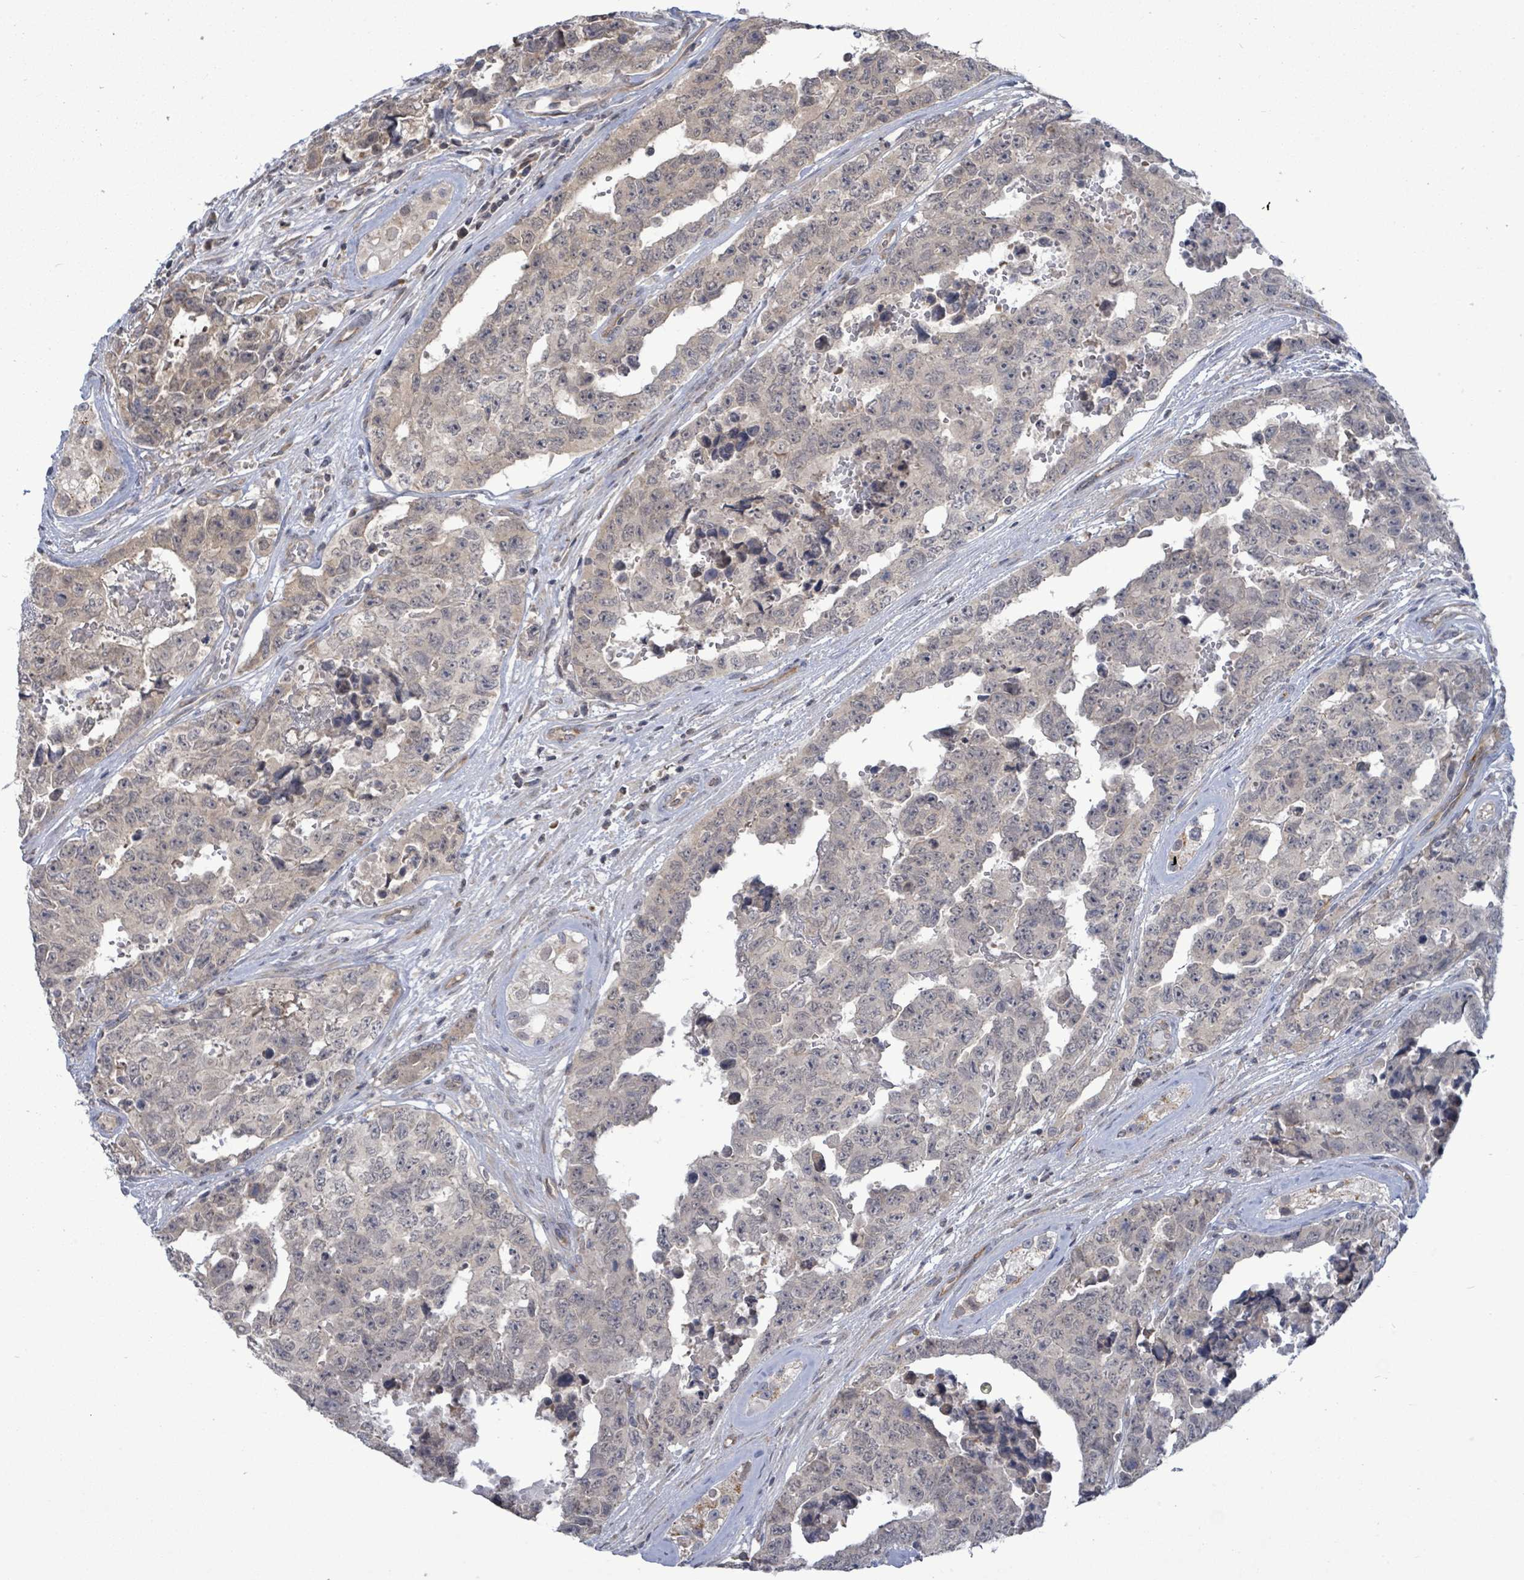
{"staining": {"intensity": "negative", "quantity": "none", "location": "none"}, "tissue": "testis cancer", "cell_type": "Tumor cells", "image_type": "cancer", "snomed": [{"axis": "morphology", "description": "Normal tissue, NOS"}, {"axis": "morphology", "description": "Carcinoma, Embryonal, NOS"}, {"axis": "topography", "description": "Testis"}, {"axis": "topography", "description": "Epididymis"}], "caption": "Immunohistochemistry of testis cancer shows no positivity in tumor cells.", "gene": "COQ10B", "patient": {"sex": "male", "age": 25}}